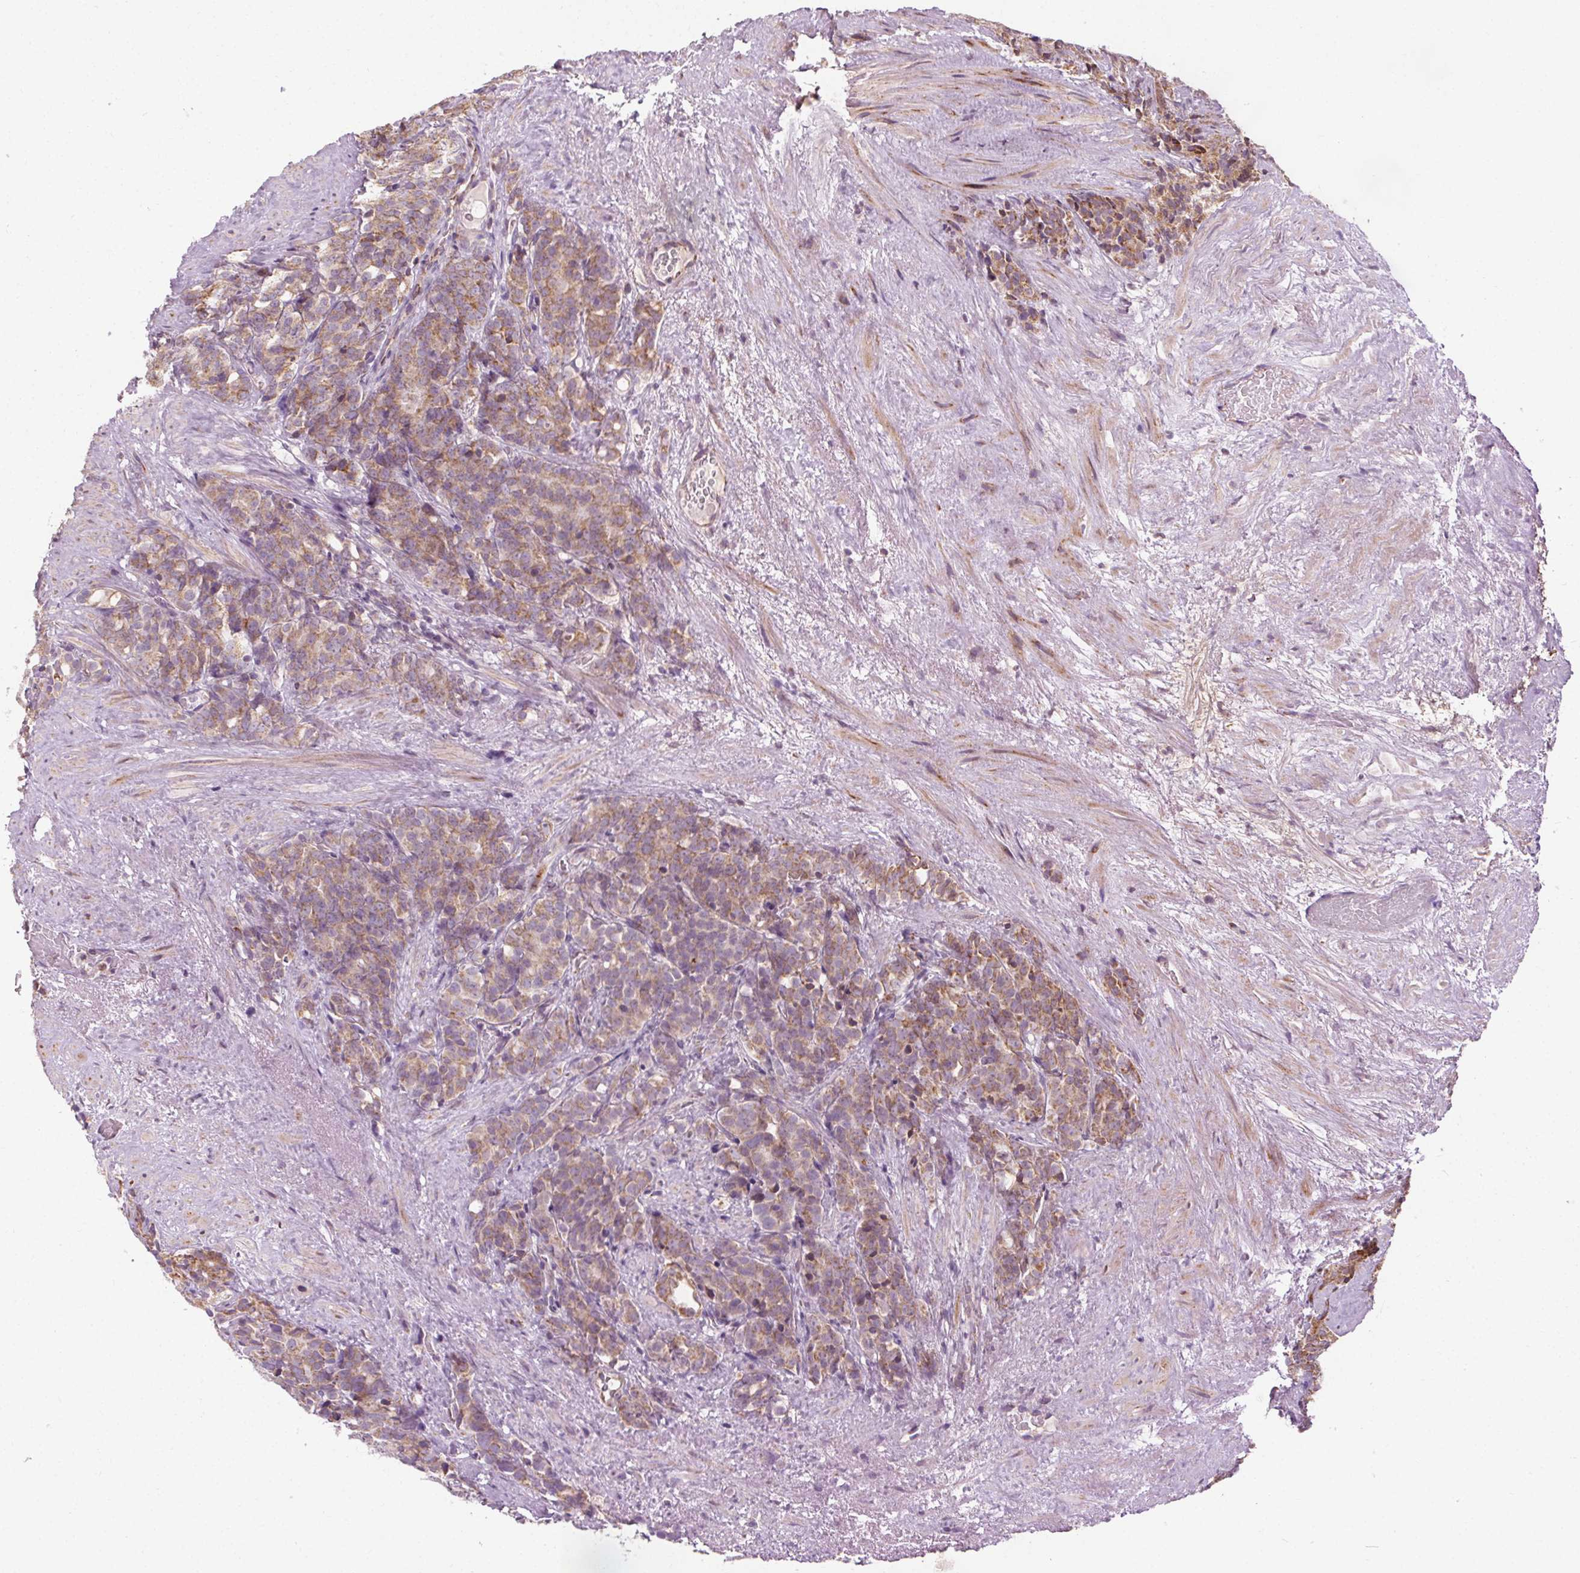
{"staining": {"intensity": "moderate", "quantity": "25%-75%", "location": "cytoplasmic/membranous"}, "tissue": "prostate cancer", "cell_type": "Tumor cells", "image_type": "cancer", "snomed": [{"axis": "morphology", "description": "Adenocarcinoma, High grade"}, {"axis": "topography", "description": "Prostate"}], "caption": "Protein expression analysis of prostate cancer reveals moderate cytoplasmic/membranous staining in approximately 25%-75% of tumor cells. (DAB IHC, brown staining for protein, blue staining for nuclei).", "gene": "LFNG", "patient": {"sex": "male", "age": 84}}